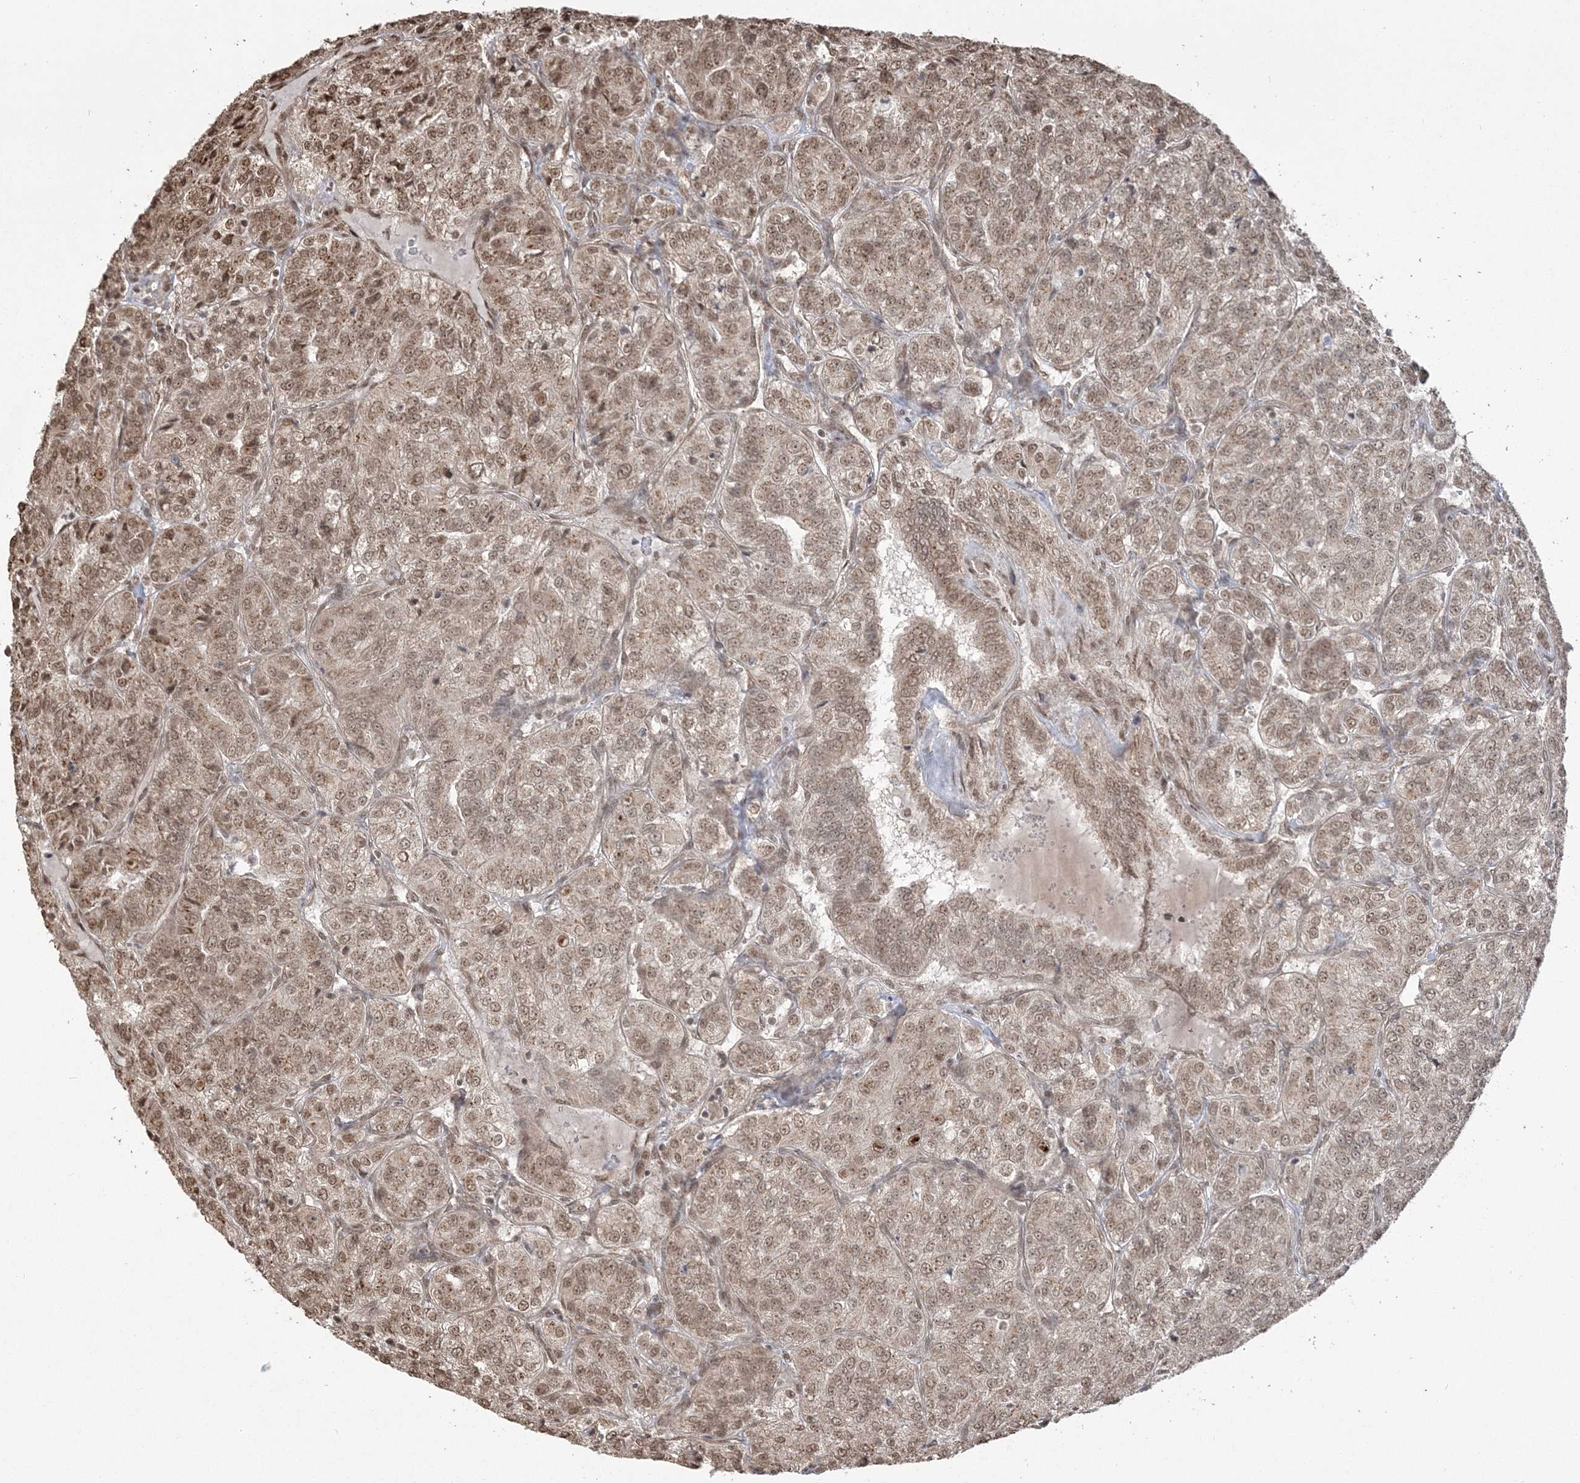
{"staining": {"intensity": "moderate", "quantity": ">75%", "location": "cytoplasmic/membranous,nuclear"}, "tissue": "renal cancer", "cell_type": "Tumor cells", "image_type": "cancer", "snomed": [{"axis": "morphology", "description": "Adenocarcinoma, NOS"}, {"axis": "topography", "description": "Kidney"}], "caption": "The immunohistochemical stain highlights moderate cytoplasmic/membranous and nuclear positivity in tumor cells of renal cancer tissue.", "gene": "ZNF839", "patient": {"sex": "female", "age": 63}}